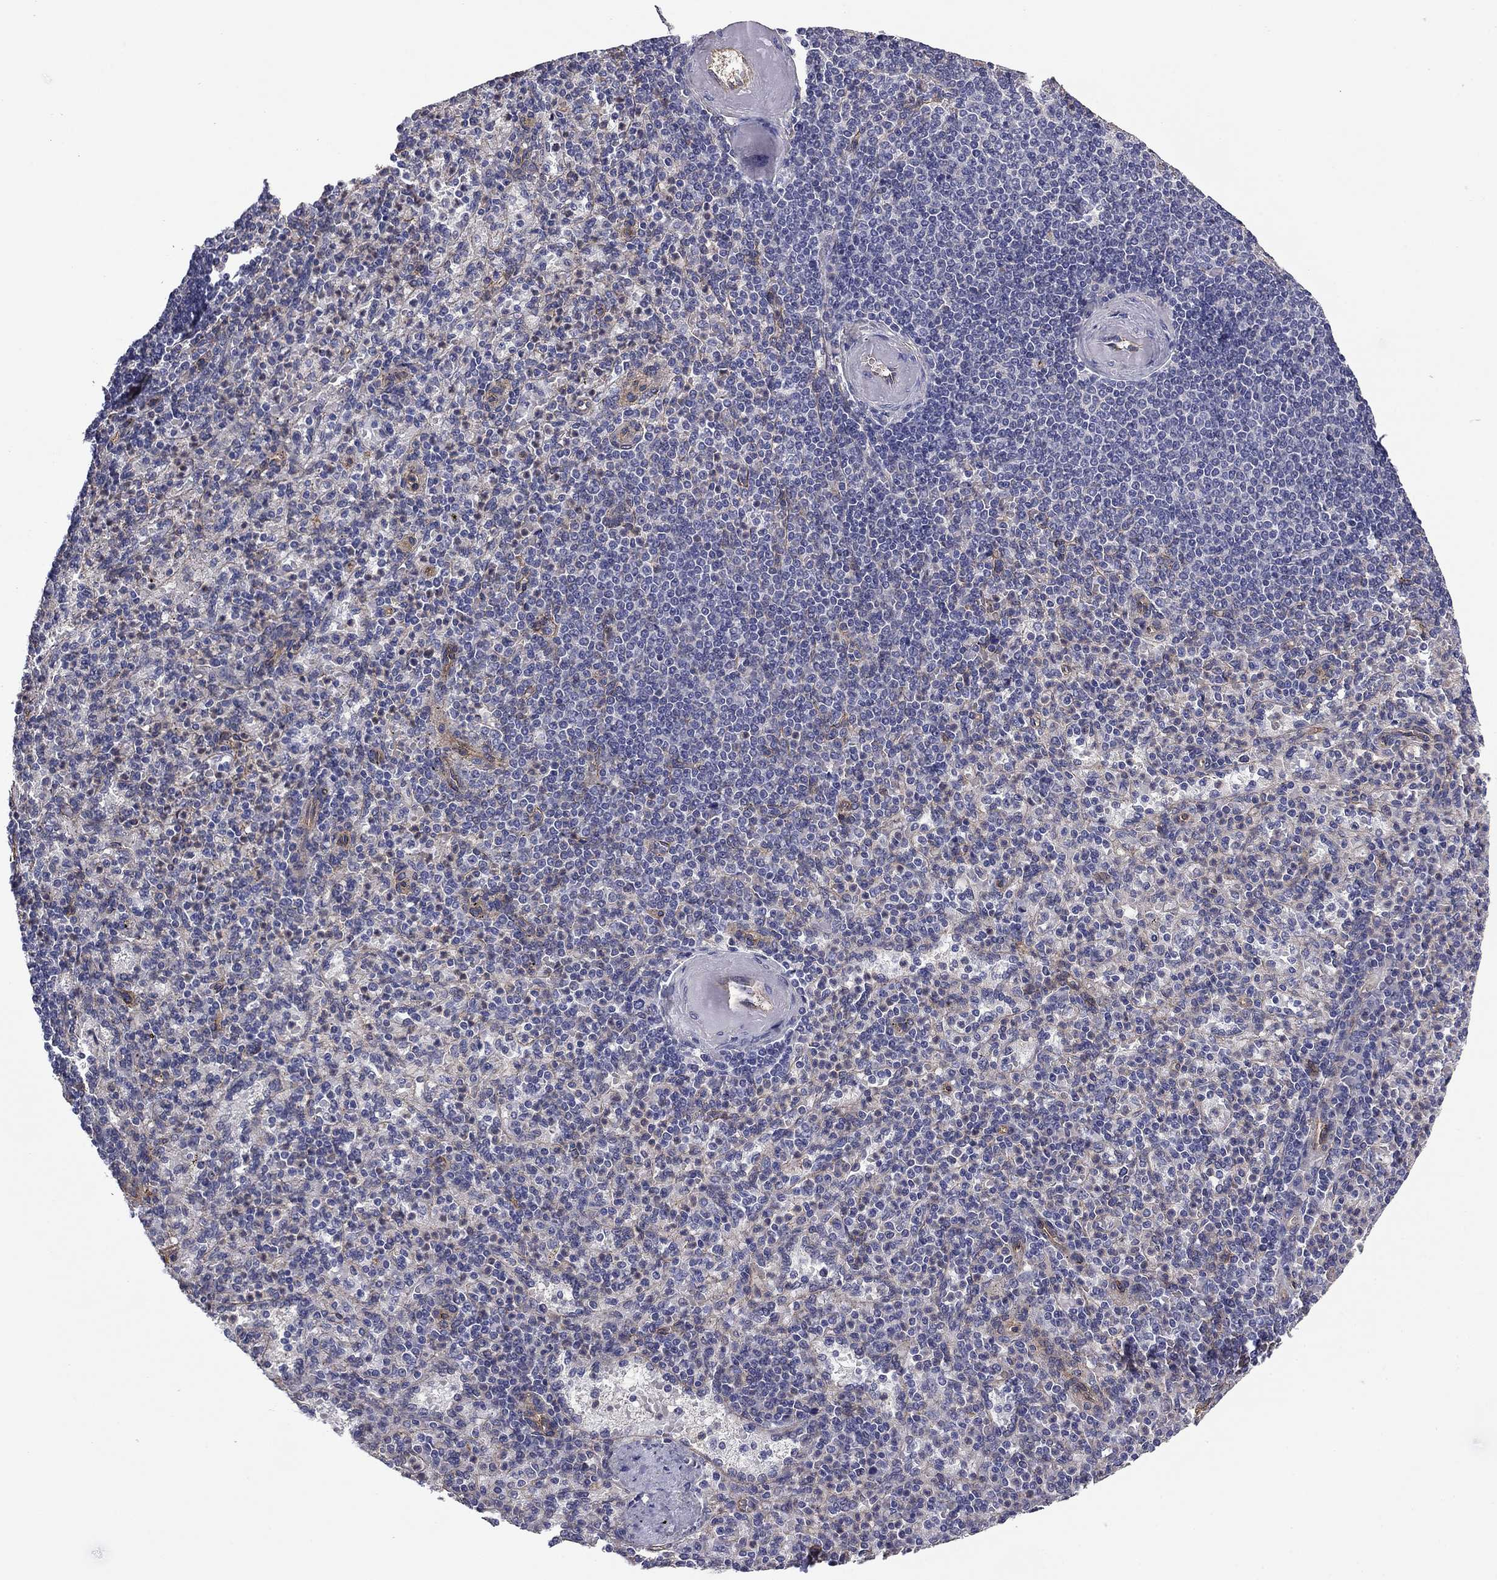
{"staining": {"intensity": "negative", "quantity": "none", "location": "none"}, "tissue": "spleen", "cell_type": "Cells in red pulp", "image_type": "normal", "snomed": [{"axis": "morphology", "description": "Normal tissue, NOS"}, {"axis": "topography", "description": "Spleen"}], "caption": "DAB immunohistochemical staining of unremarkable human spleen demonstrates no significant staining in cells in red pulp.", "gene": "TCHH", "patient": {"sex": "female", "age": 74}}